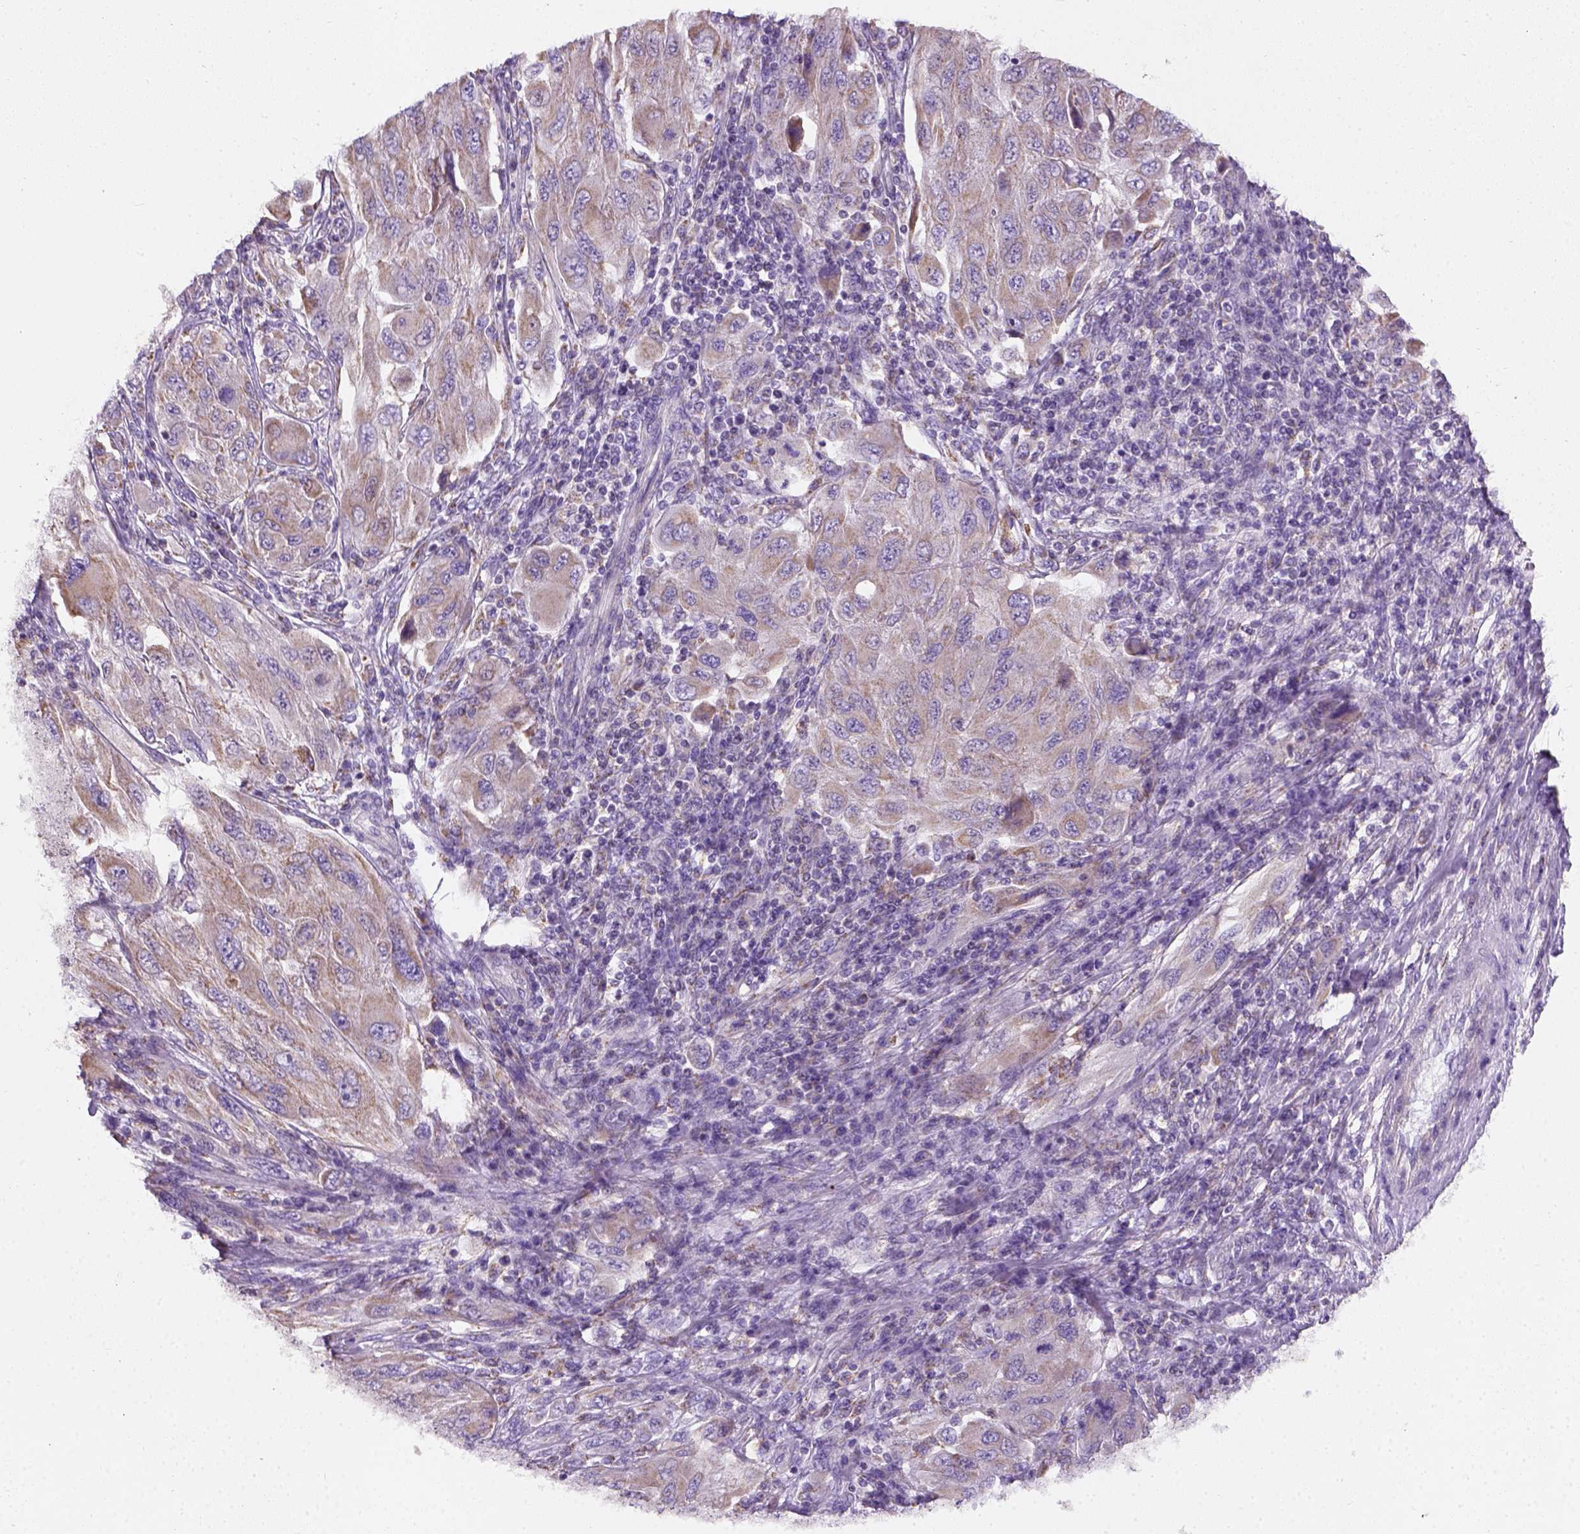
{"staining": {"intensity": "weak", "quantity": "<25%", "location": "cytoplasmic/membranous"}, "tissue": "melanoma", "cell_type": "Tumor cells", "image_type": "cancer", "snomed": [{"axis": "morphology", "description": "Malignant melanoma, NOS"}, {"axis": "topography", "description": "Skin"}], "caption": "A micrograph of malignant melanoma stained for a protein demonstrates no brown staining in tumor cells.", "gene": "CHODL", "patient": {"sex": "female", "age": 91}}